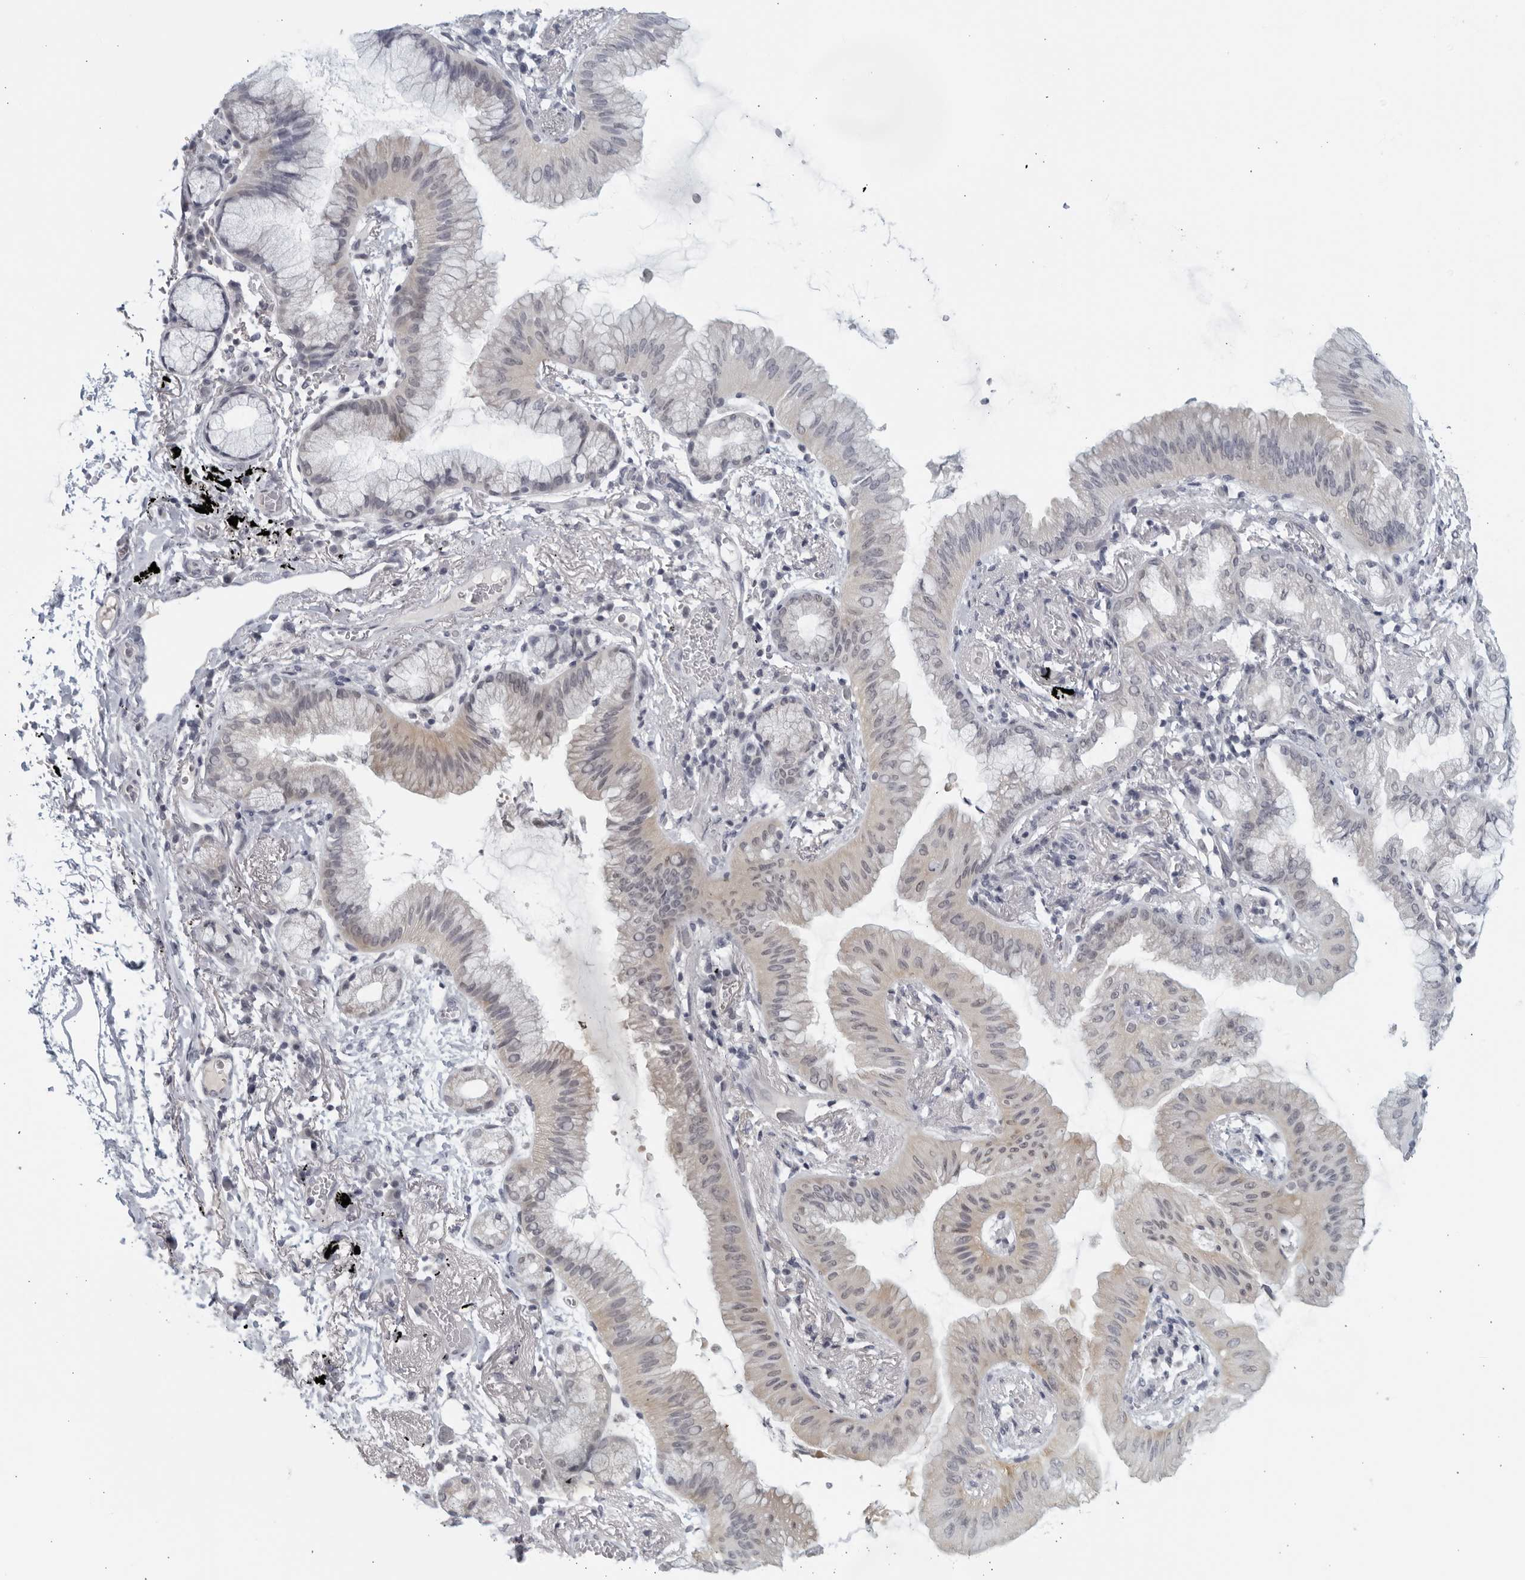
{"staining": {"intensity": "negative", "quantity": "none", "location": "none"}, "tissue": "lung cancer", "cell_type": "Tumor cells", "image_type": "cancer", "snomed": [{"axis": "morphology", "description": "Adenocarcinoma, NOS"}, {"axis": "topography", "description": "Lung"}], "caption": "This histopathology image is of lung cancer stained with immunohistochemistry to label a protein in brown with the nuclei are counter-stained blue. There is no staining in tumor cells.", "gene": "MATN1", "patient": {"sex": "female", "age": 70}}